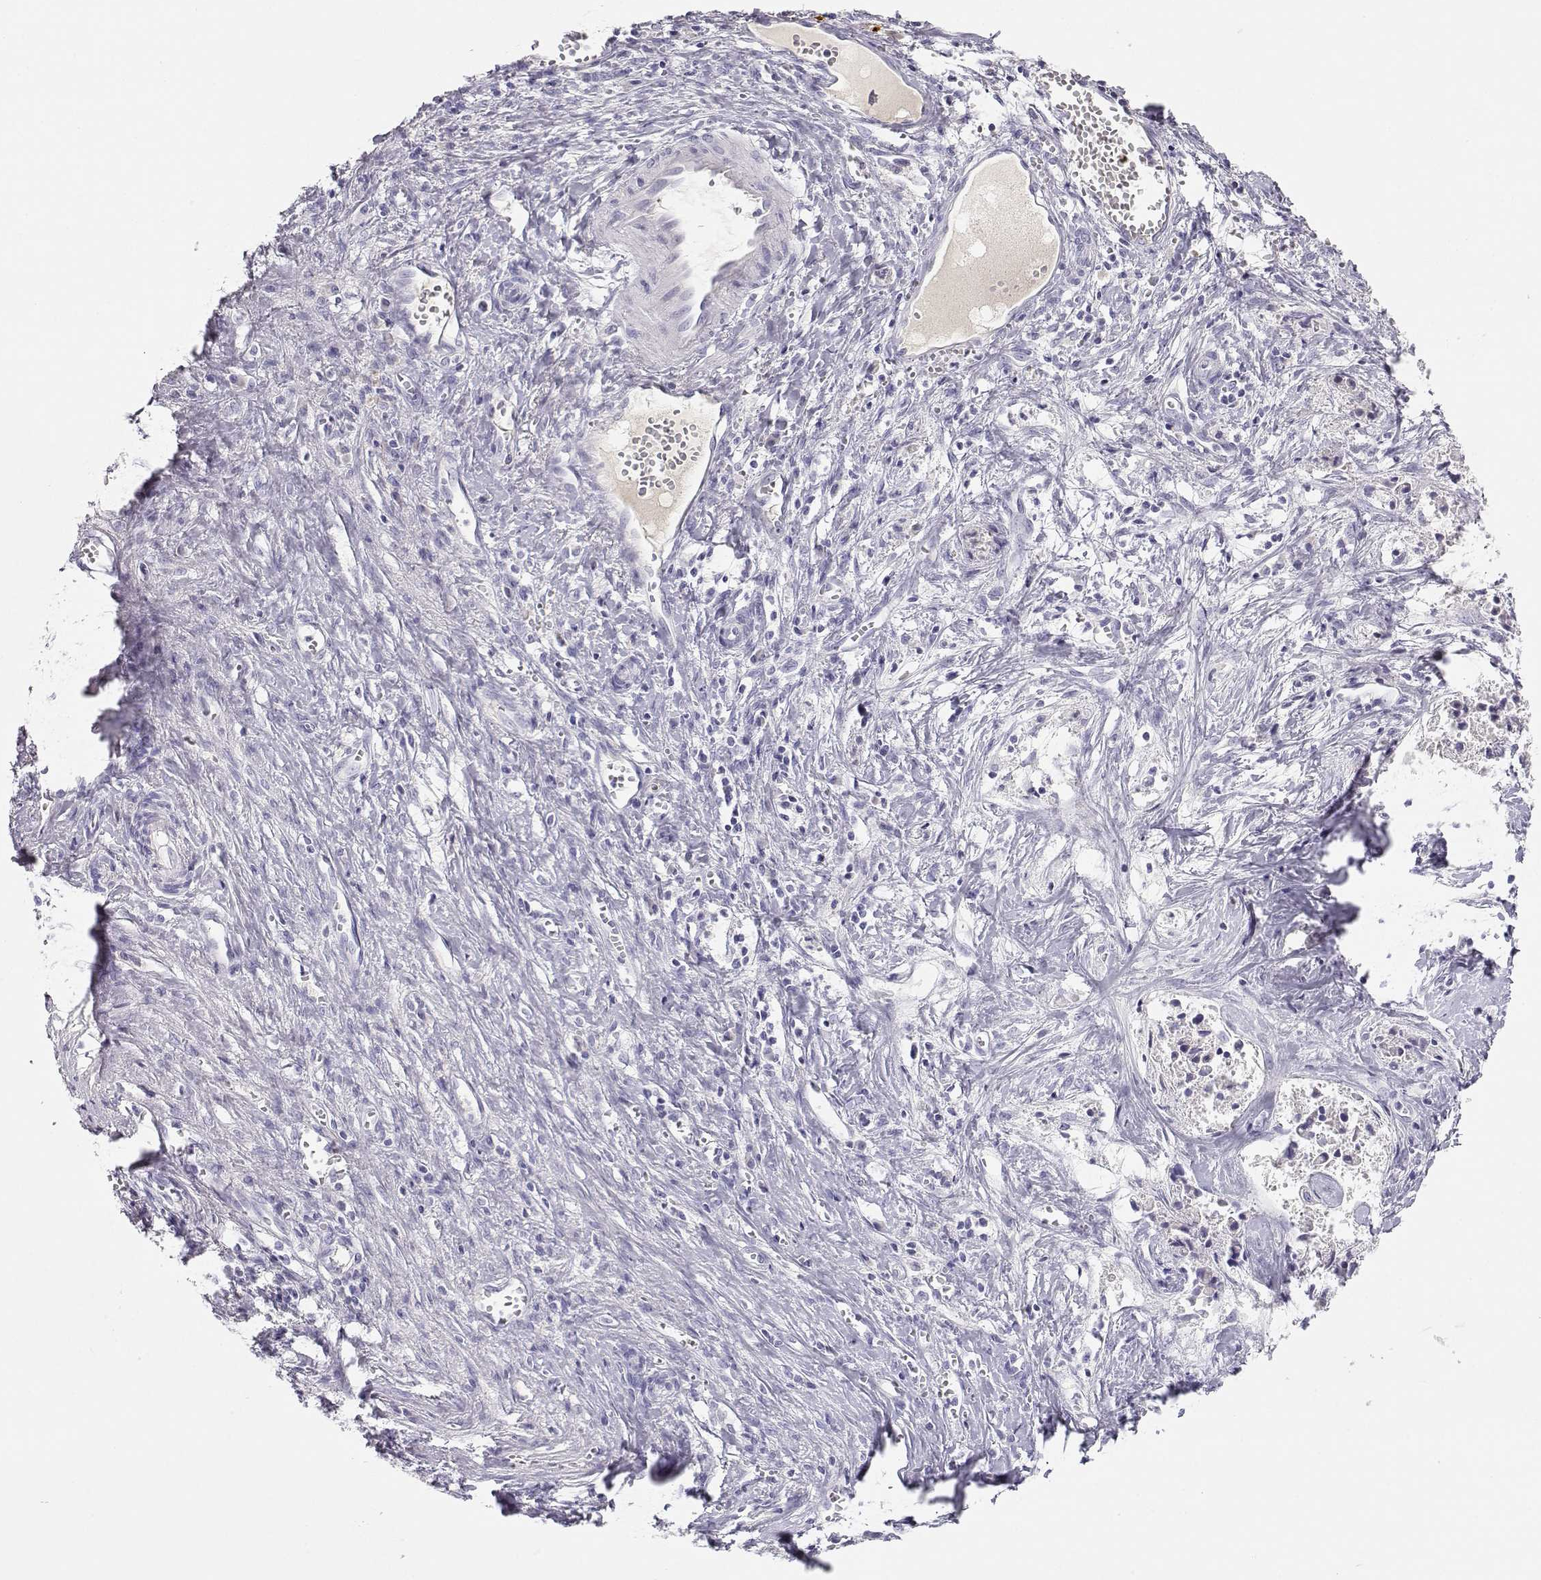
{"staining": {"intensity": "negative", "quantity": "none", "location": "none"}, "tissue": "liver cancer", "cell_type": "Tumor cells", "image_type": "cancer", "snomed": [{"axis": "morphology", "description": "Cholangiocarcinoma"}, {"axis": "topography", "description": "Liver"}], "caption": "IHC of liver cancer (cholangiocarcinoma) demonstrates no expression in tumor cells.", "gene": "GPR174", "patient": {"sex": "female", "age": 65}}